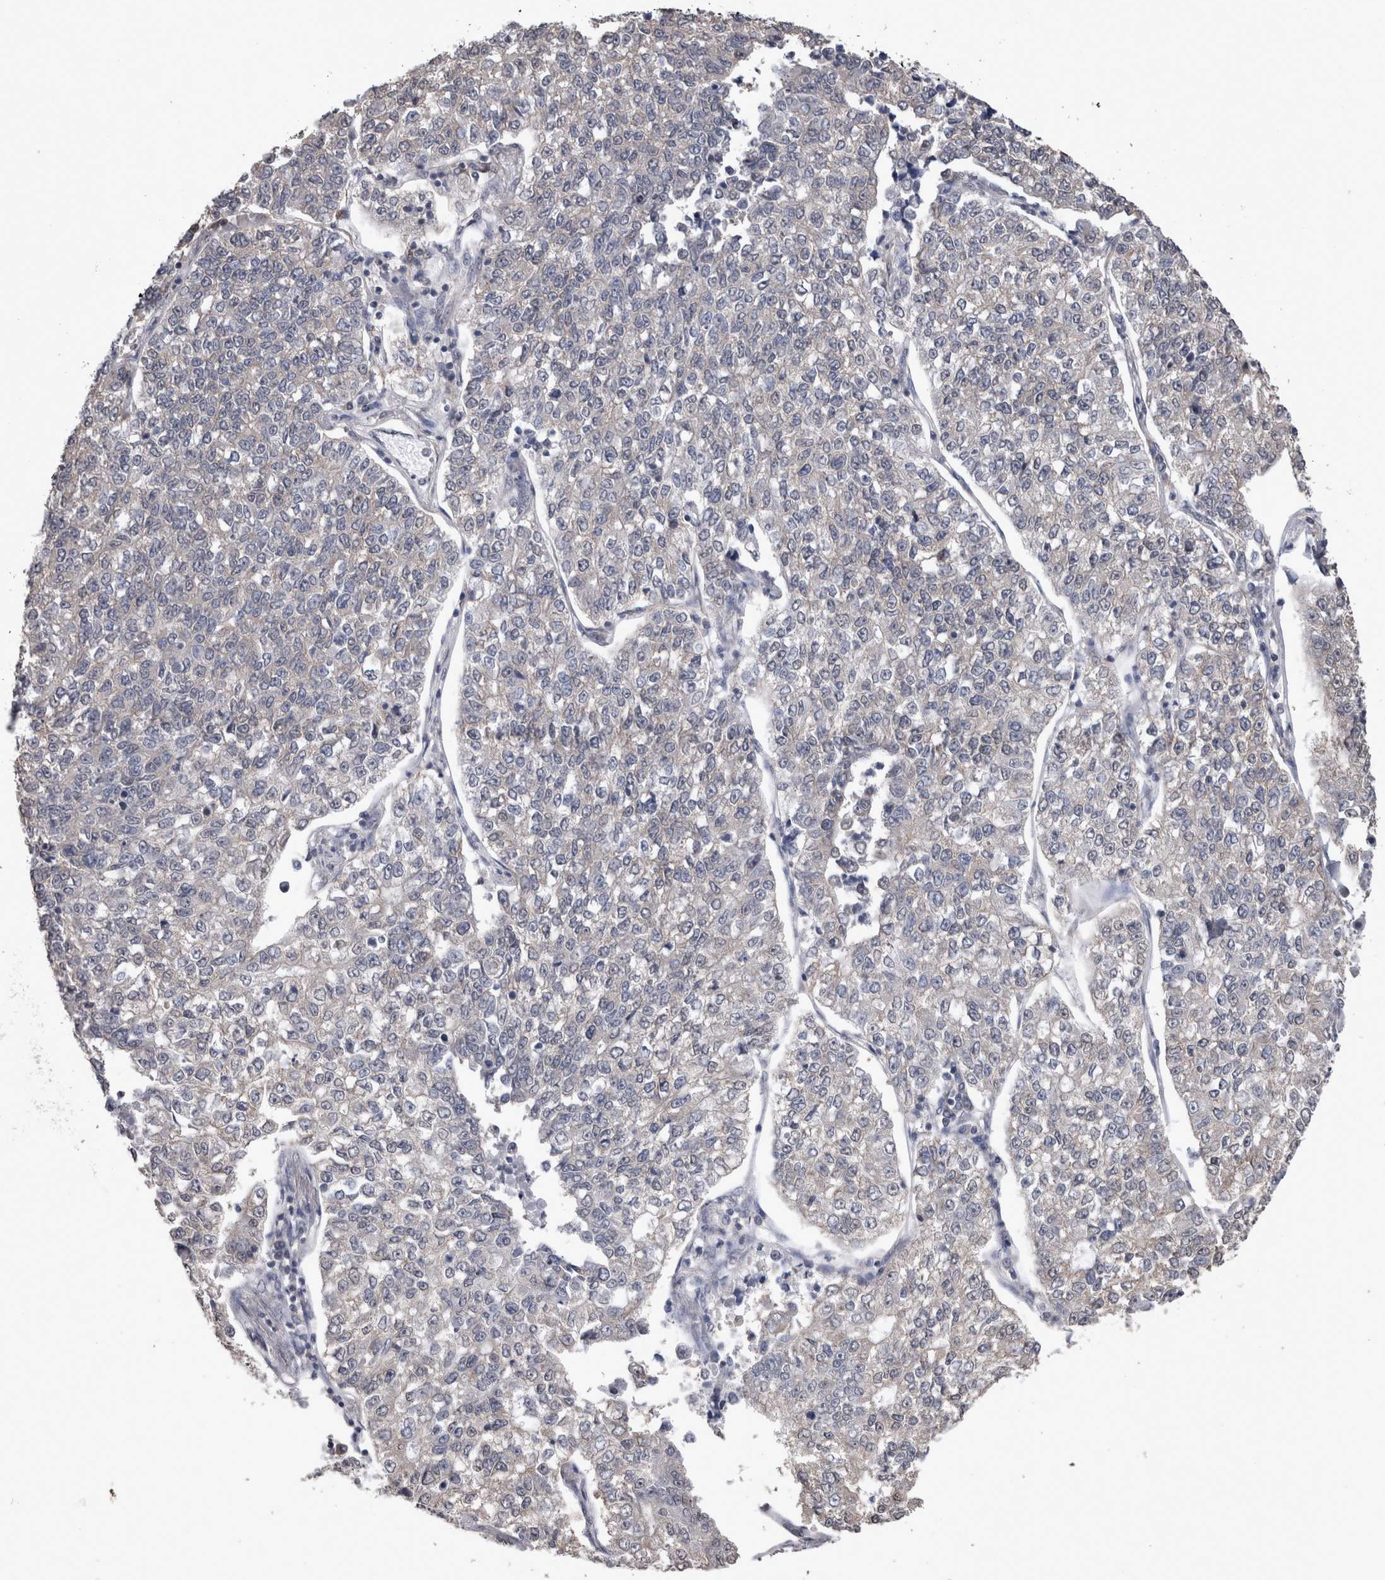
{"staining": {"intensity": "negative", "quantity": "none", "location": "none"}, "tissue": "lung cancer", "cell_type": "Tumor cells", "image_type": "cancer", "snomed": [{"axis": "morphology", "description": "Adenocarcinoma, NOS"}, {"axis": "topography", "description": "Lung"}], "caption": "IHC histopathology image of neoplastic tissue: human lung adenocarcinoma stained with DAB shows no significant protein staining in tumor cells. Brightfield microscopy of IHC stained with DAB (3,3'-diaminobenzidine) (brown) and hematoxylin (blue), captured at high magnification.", "gene": "DDX6", "patient": {"sex": "male", "age": 49}}